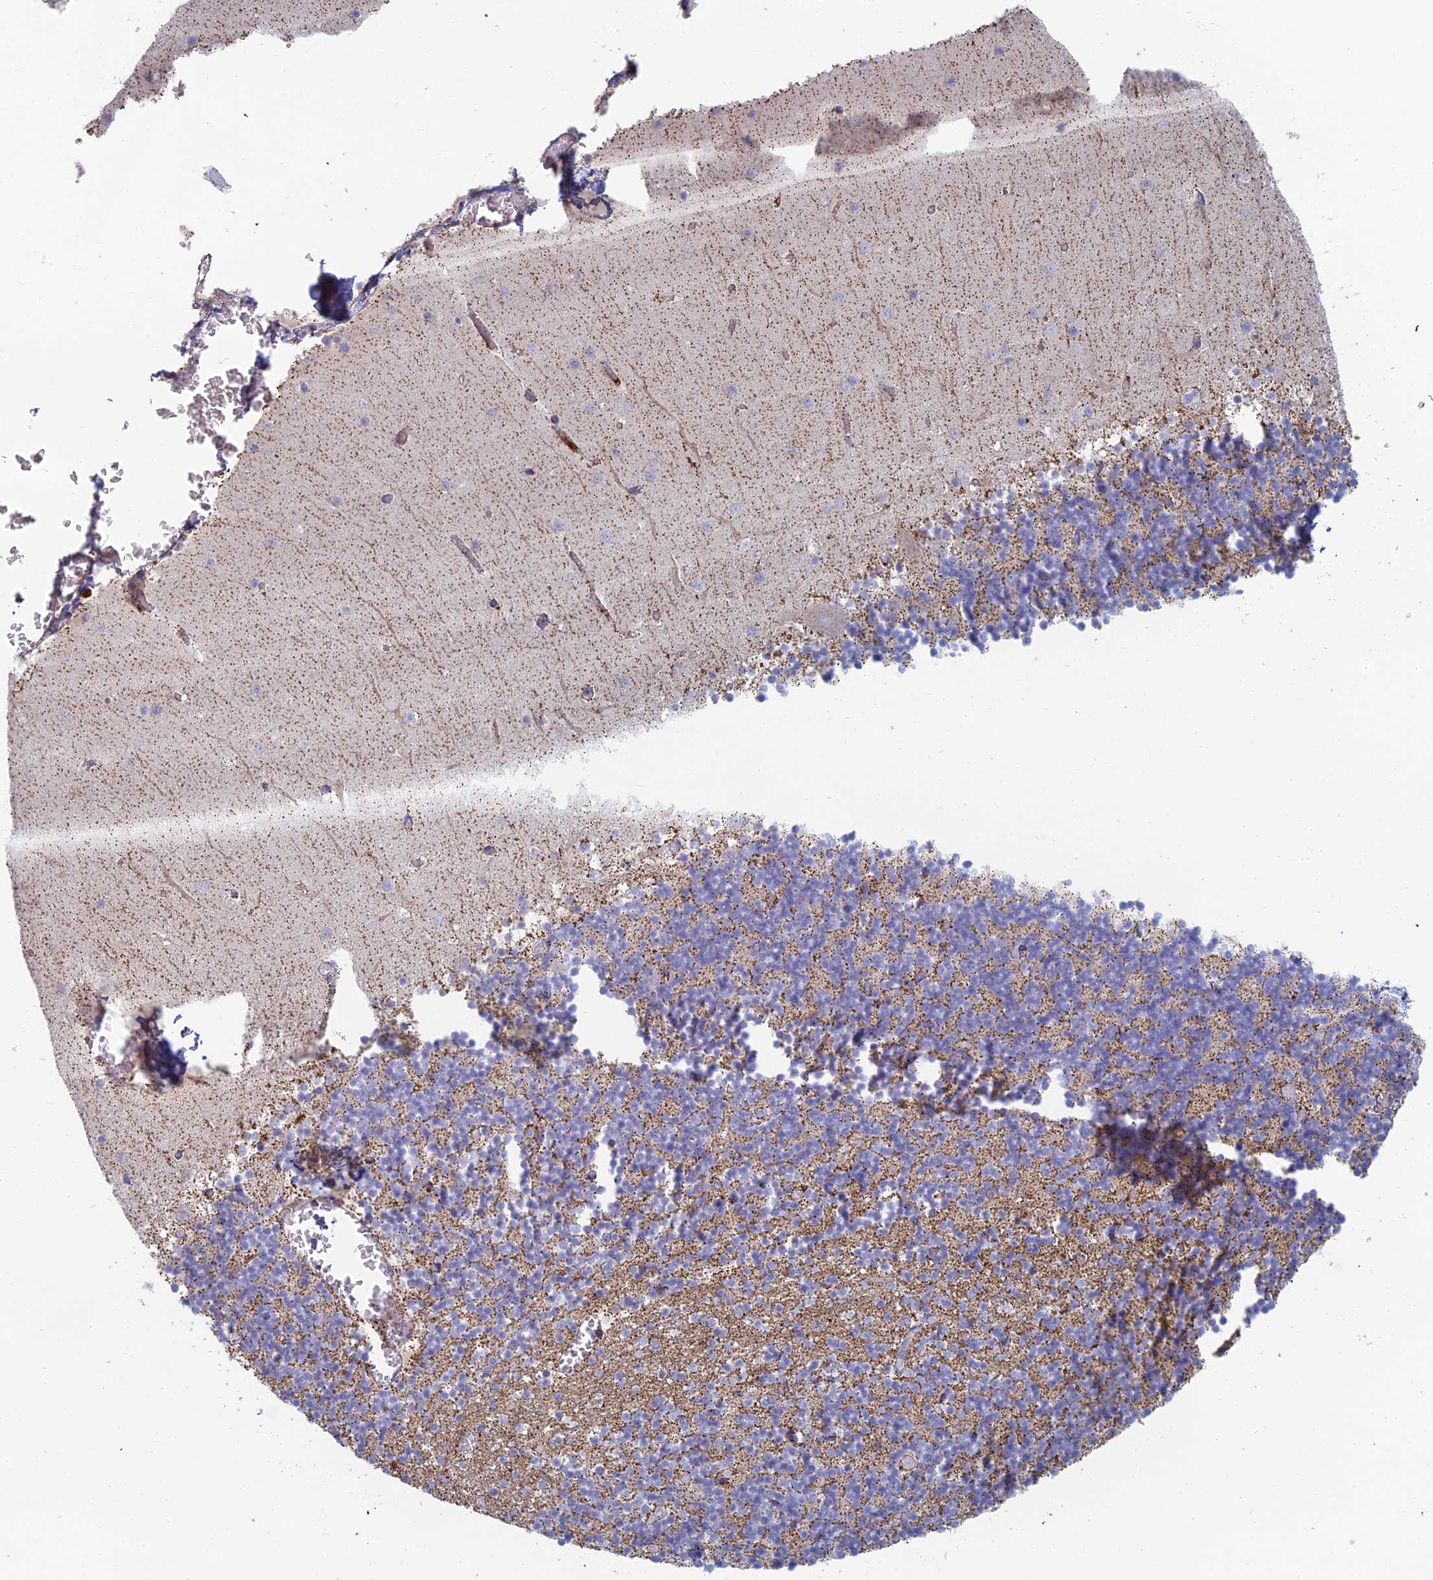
{"staining": {"intensity": "negative", "quantity": "none", "location": "none"}, "tissue": "cerebellum", "cell_type": "Cells in granular layer", "image_type": "normal", "snomed": [{"axis": "morphology", "description": "Normal tissue, NOS"}, {"axis": "topography", "description": "Cerebellum"}], "caption": "This is a image of IHC staining of unremarkable cerebellum, which shows no expression in cells in granular layer.", "gene": "IFTAP", "patient": {"sex": "female", "age": 28}}